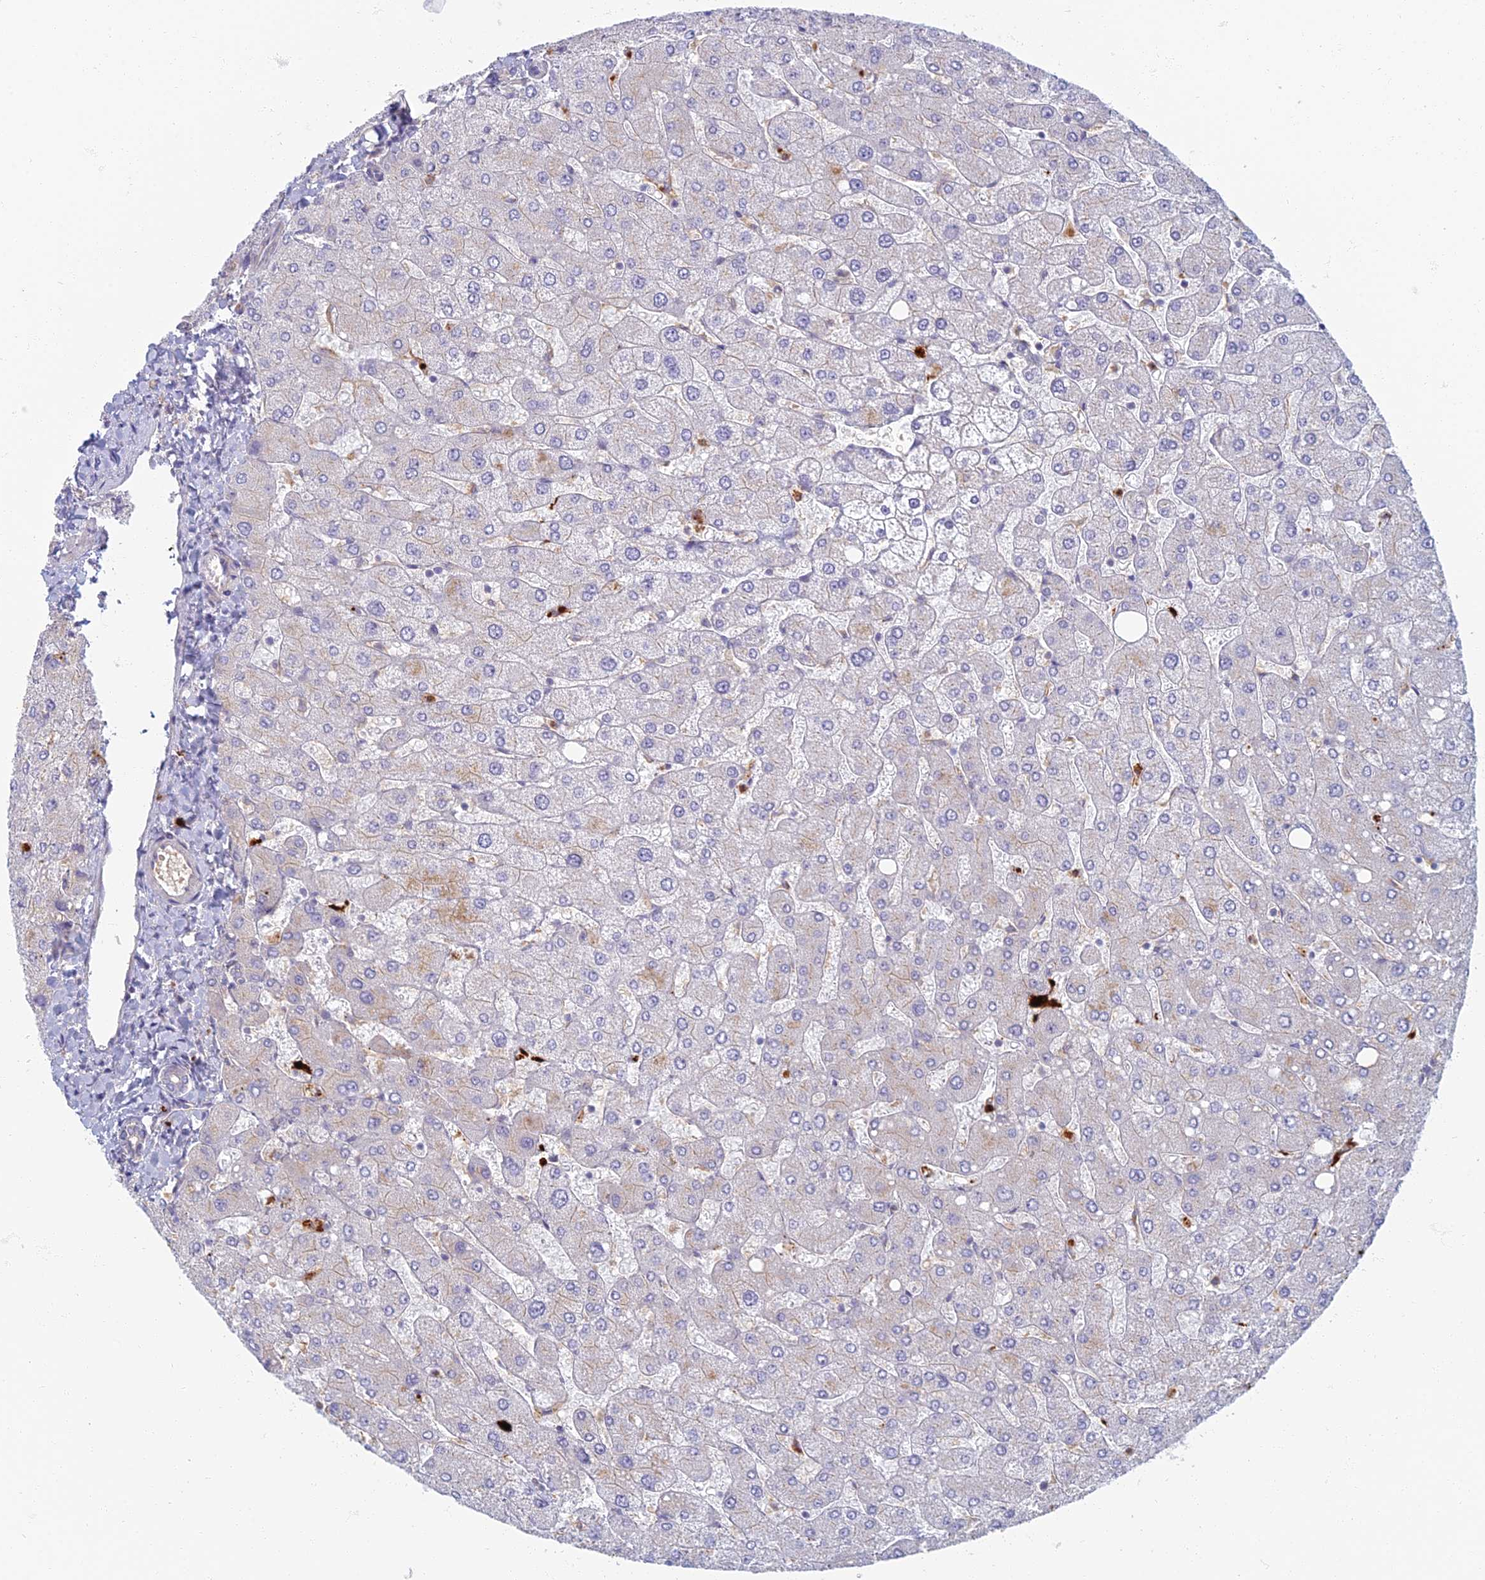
{"staining": {"intensity": "negative", "quantity": "none", "location": "none"}, "tissue": "liver", "cell_type": "Cholangiocytes", "image_type": "normal", "snomed": [{"axis": "morphology", "description": "Normal tissue, NOS"}, {"axis": "topography", "description": "Liver"}], "caption": "Human liver stained for a protein using immunohistochemistry (IHC) reveals no staining in cholangiocytes.", "gene": "PROX2", "patient": {"sex": "male", "age": 55}}